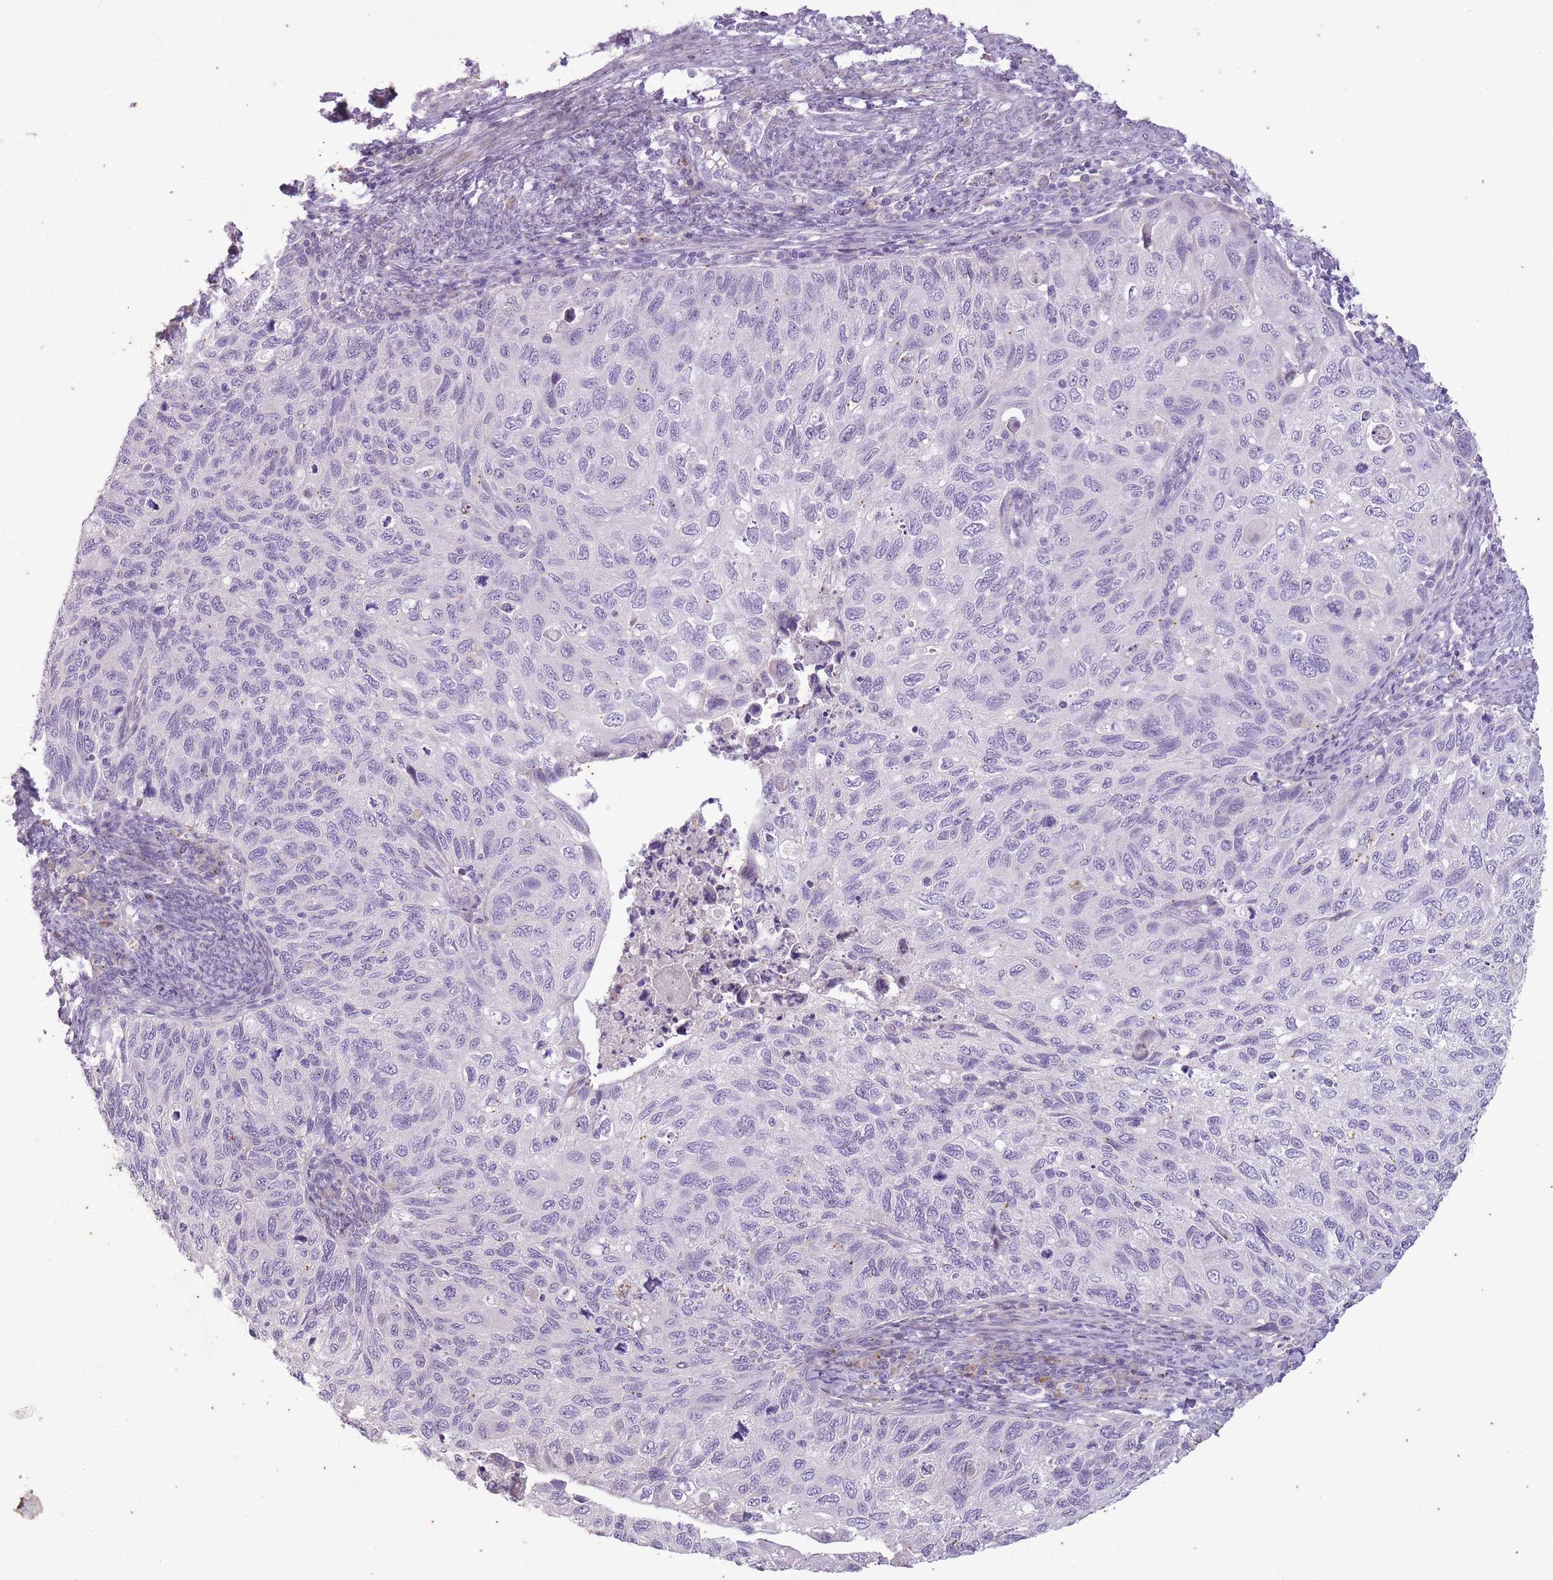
{"staining": {"intensity": "negative", "quantity": "none", "location": "none"}, "tissue": "cervical cancer", "cell_type": "Tumor cells", "image_type": "cancer", "snomed": [{"axis": "morphology", "description": "Squamous cell carcinoma, NOS"}, {"axis": "topography", "description": "Cervix"}], "caption": "IHC photomicrograph of neoplastic tissue: cervical squamous cell carcinoma stained with DAB (3,3'-diaminobenzidine) reveals no significant protein staining in tumor cells.", "gene": "CNTNAP3", "patient": {"sex": "female", "age": 70}}